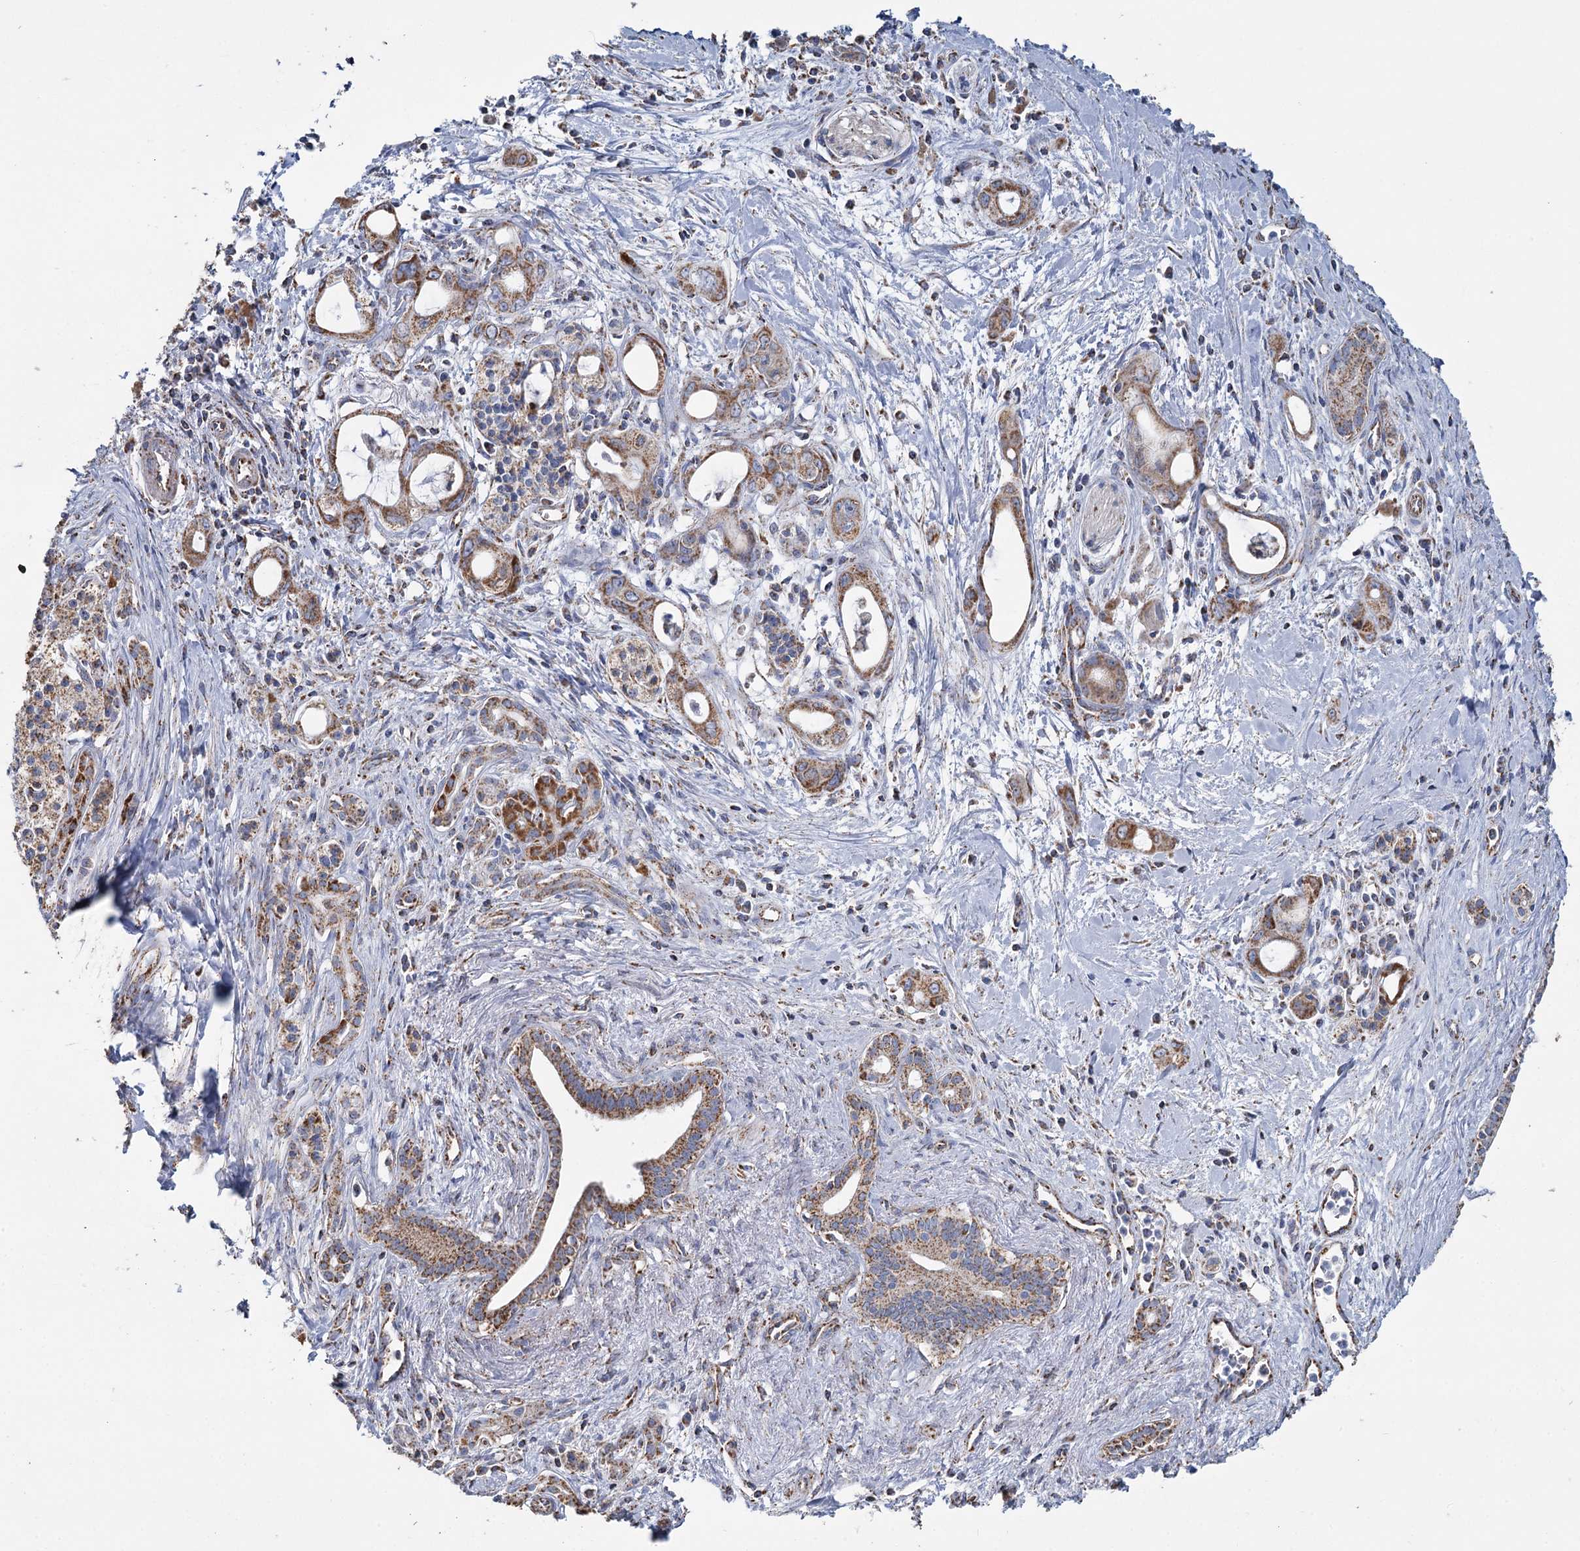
{"staining": {"intensity": "moderate", "quantity": ">75%", "location": "cytoplasmic/membranous"}, "tissue": "pancreatic cancer", "cell_type": "Tumor cells", "image_type": "cancer", "snomed": [{"axis": "morphology", "description": "Adenocarcinoma, NOS"}, {"axis": "topography", "description": "Pancreas"}], "caption": "Brown immunohistochemical staining in human pancreatic cancer exhibits moderate cytoplasmic/membranous positivity in about >75% of tumor cells.", "gene": "MRPL44", "patient": {"sex": "male", "age": 72}}